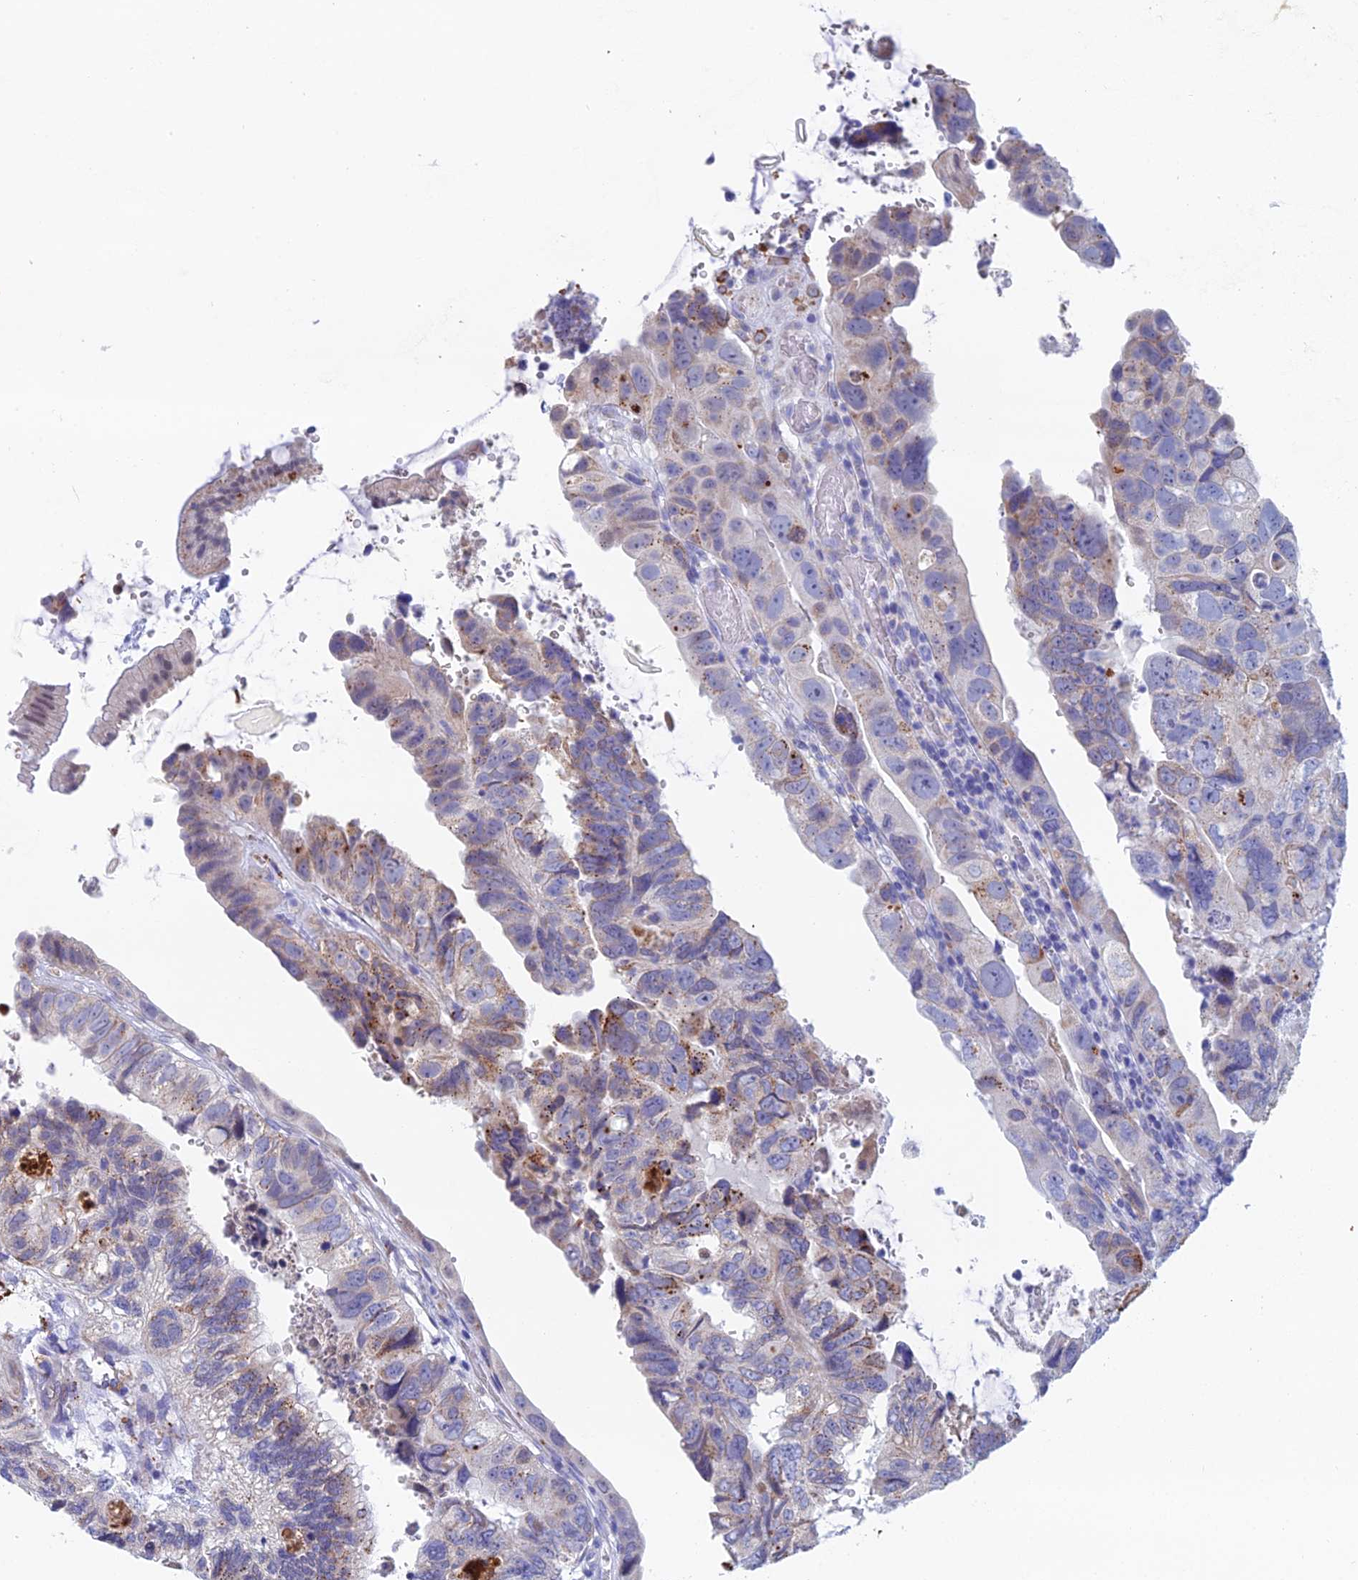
{"staining": {"intensity": "moderate", "quantity": "<25%", "location": "cytoplasmic/membranous"}, "tissue": "colorectal cancer", "cell_type": "Tumor cells", "image_type": "cancer", "snomed": [{"axis": "morphology", "description": "Adenocarcinoma, NOS"}, {"axis": "topography", "description": "Rectum"}], "caption": "Moderate cytoplasmic/membranous staining is seen in approximately <25% of tumor cells in adenocarcinoma (colorectal).", "gene": "CFAP210", "patient": {"sex": "male", "age": 63}}